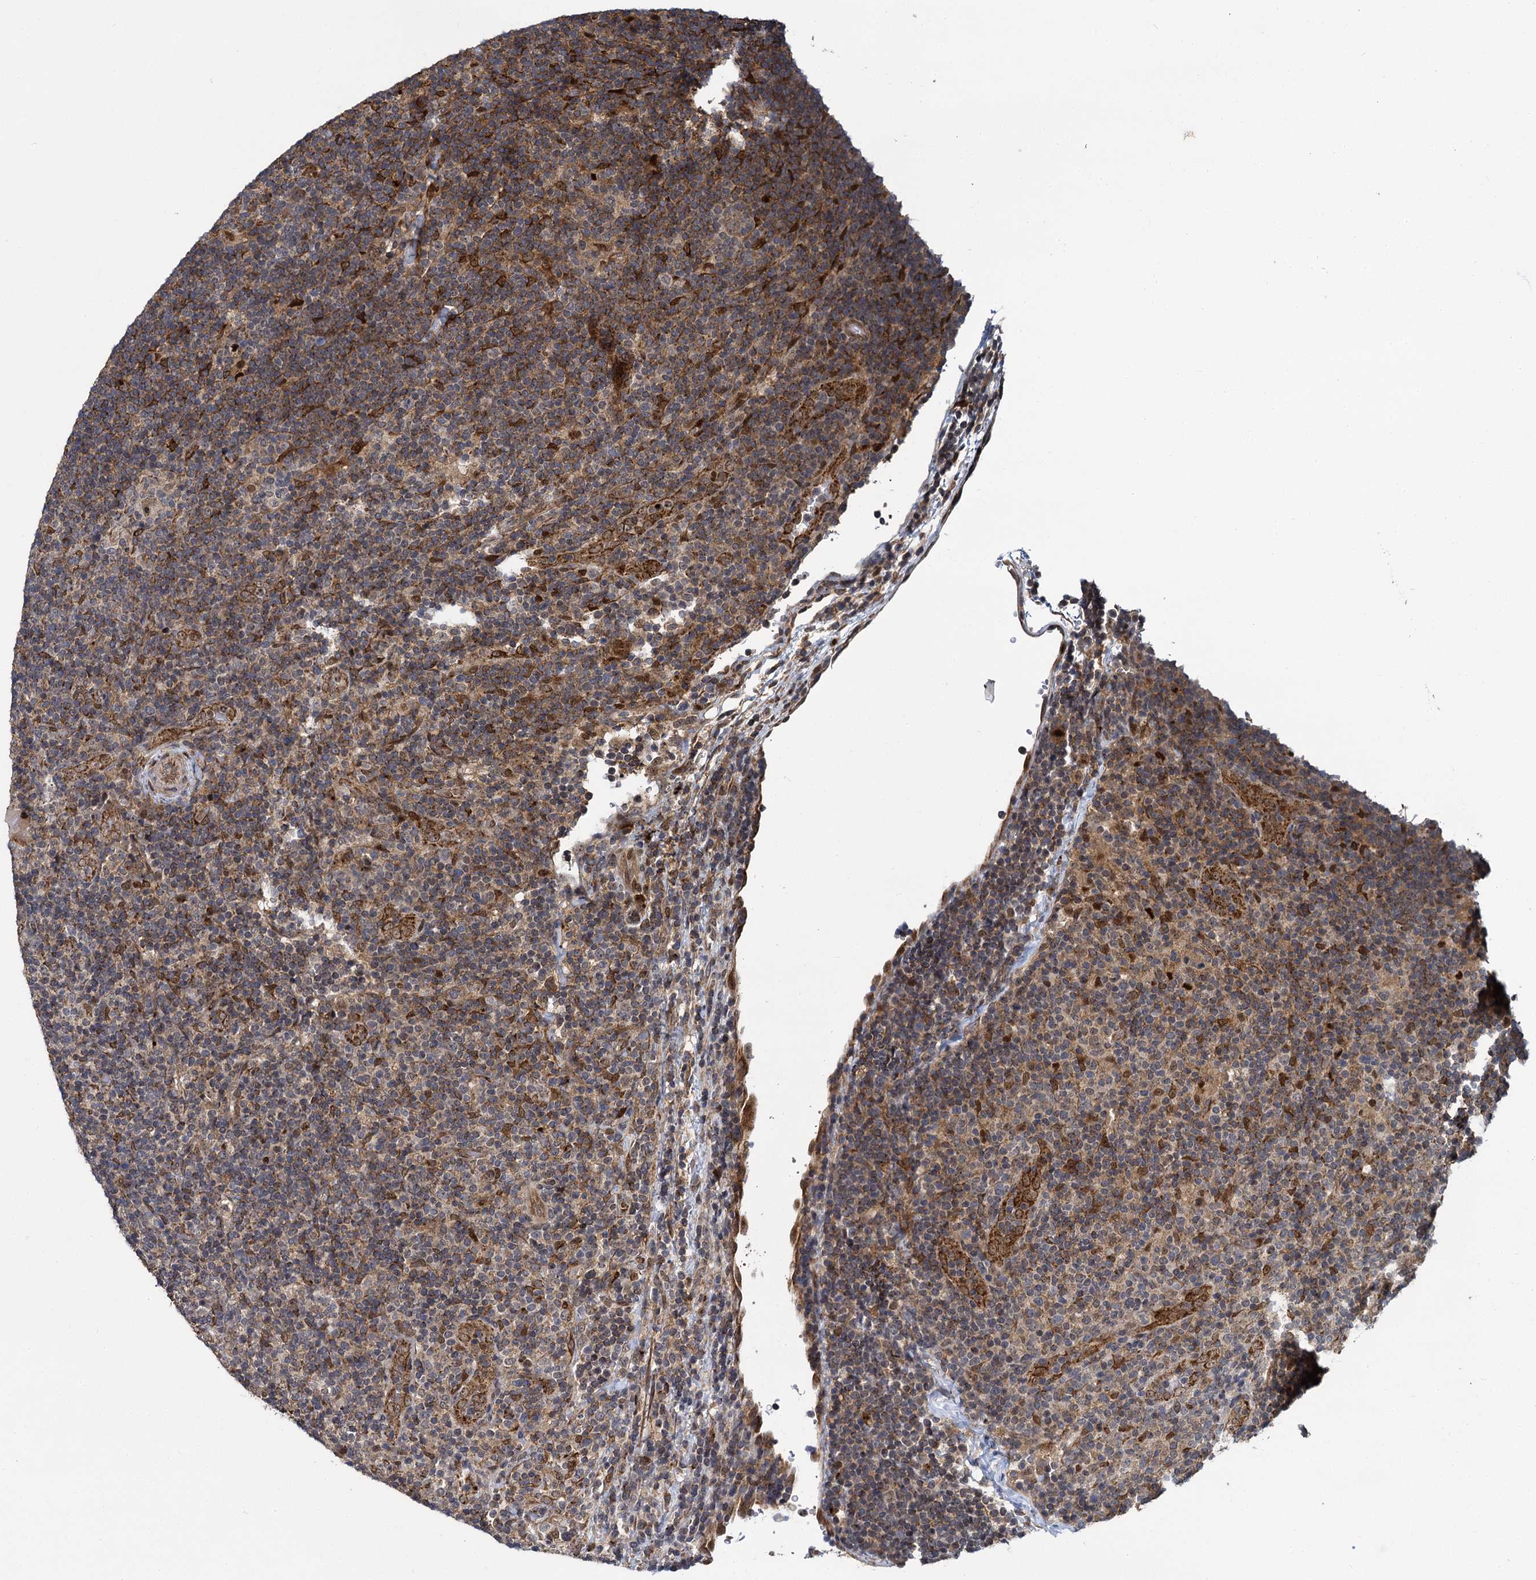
{"staining": {"intensity": "negative", "quantity": "none", "location": "none"}, "tissue": "lymphoma", "cell_type": "Tumor cells", "image_type": "cancer", "snomed": [{"axis": "morphology", "description": "Hodgkin's disease, NOS"}, {"axis": "topography", "description": "Lymph node"}], "caption": "Tumor cells are negative for protein expression in human lymphoma. (Brightfield microscopy of DAB (3,3'-diaminobenzidine) IHC at high magnification).", "gene": "GAL3ST4", "patient": {"sex": "female", "age": 57}}